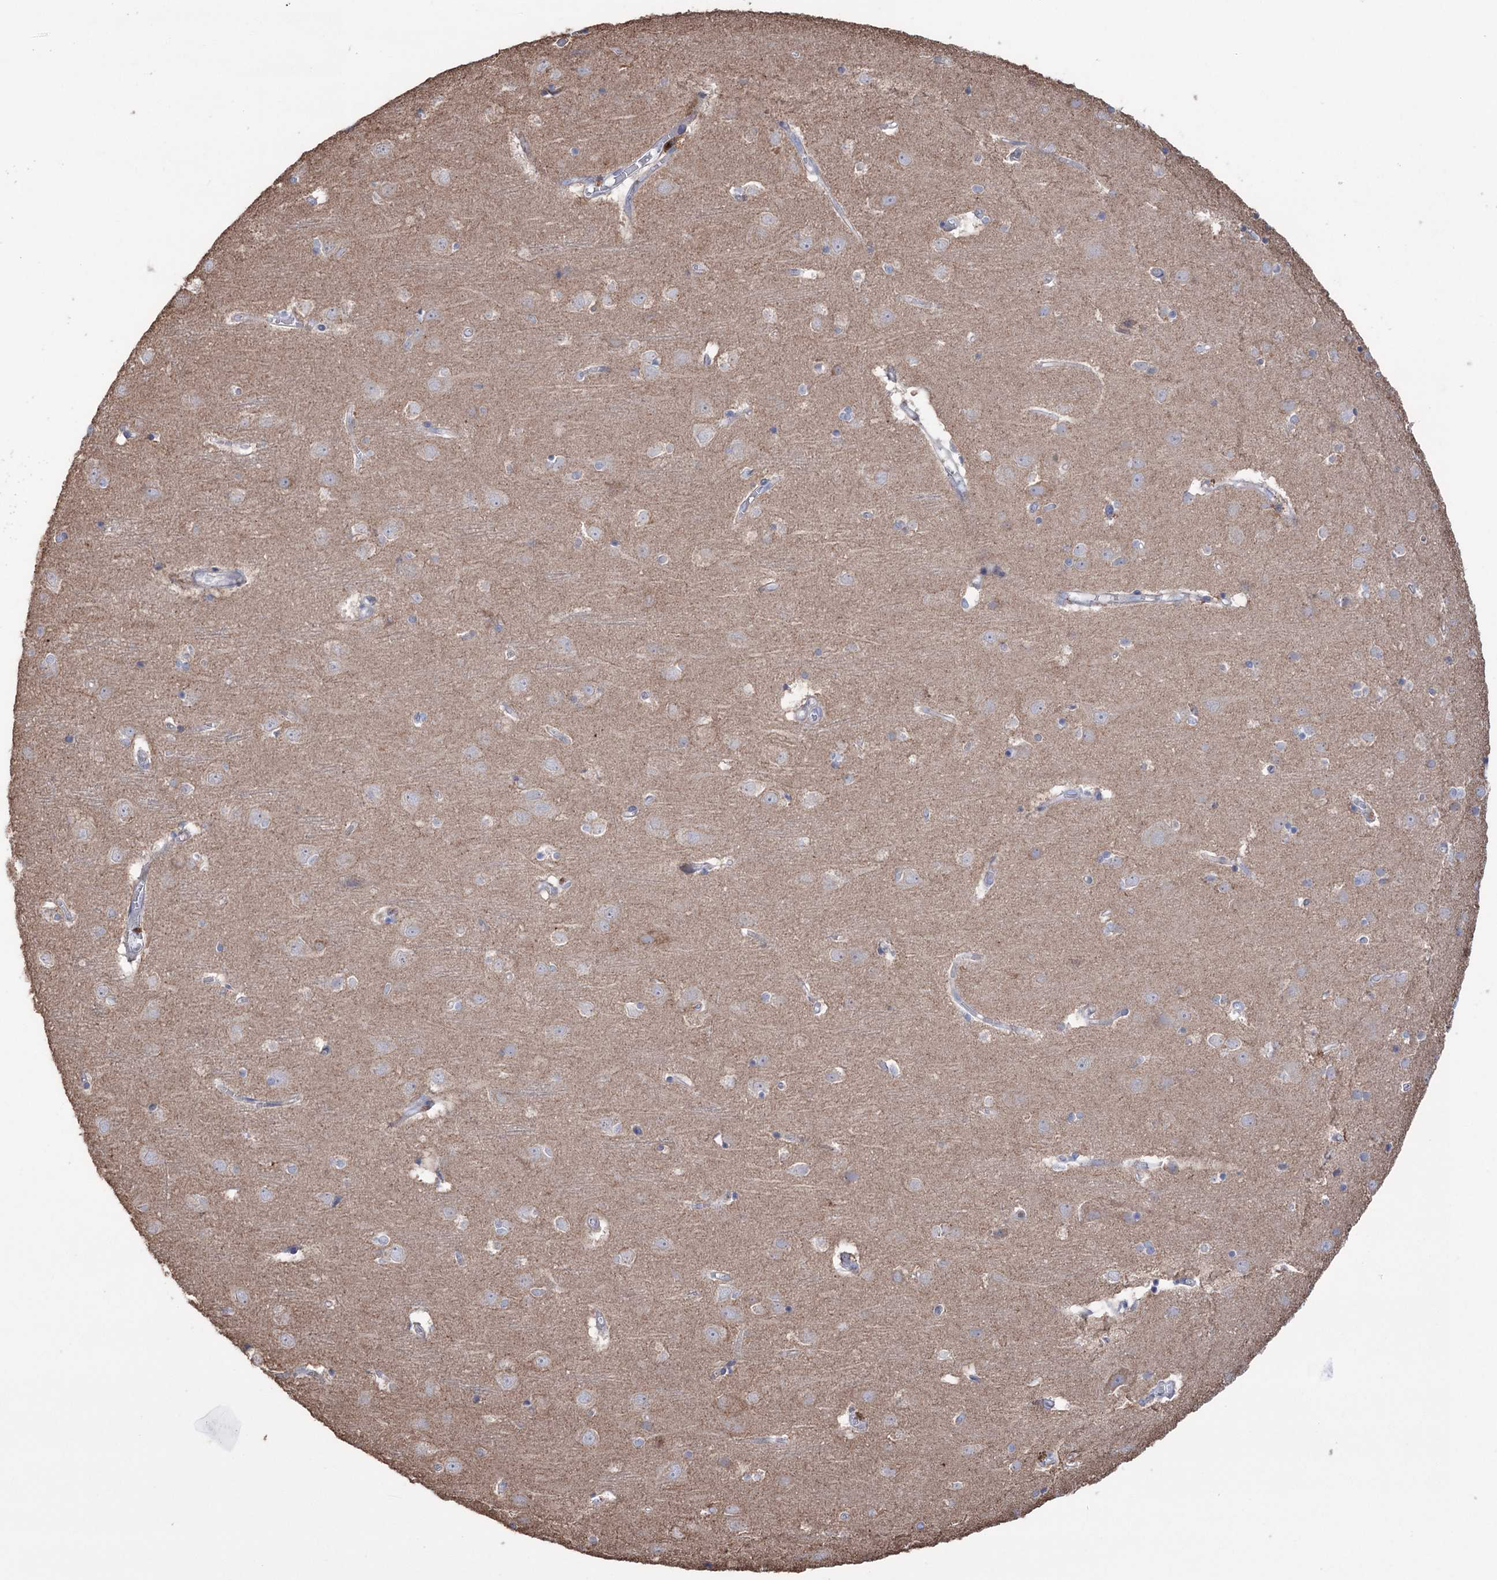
{"staining": {"intensity": "weak", "quantity": "<25%", "location": "cytoplasmic/membranous"}, "tissue": "cerebral cortex", "cell_type": "Endothelial cells", "image_type": "normal", "snomed": [{"axis": "morphology", "description": "Normal tissue, NOS"}, {"axis": "topography", "description": "Cerebral cortex"}], "caption": "Immunohistochemistry (IHC) histopathology image of benign cerebral cortex stained for a protein (brown), which displays no staining in endothelial cells.", "gene": "TRIM71", "patient": {"sex": "male", "age": 54}}